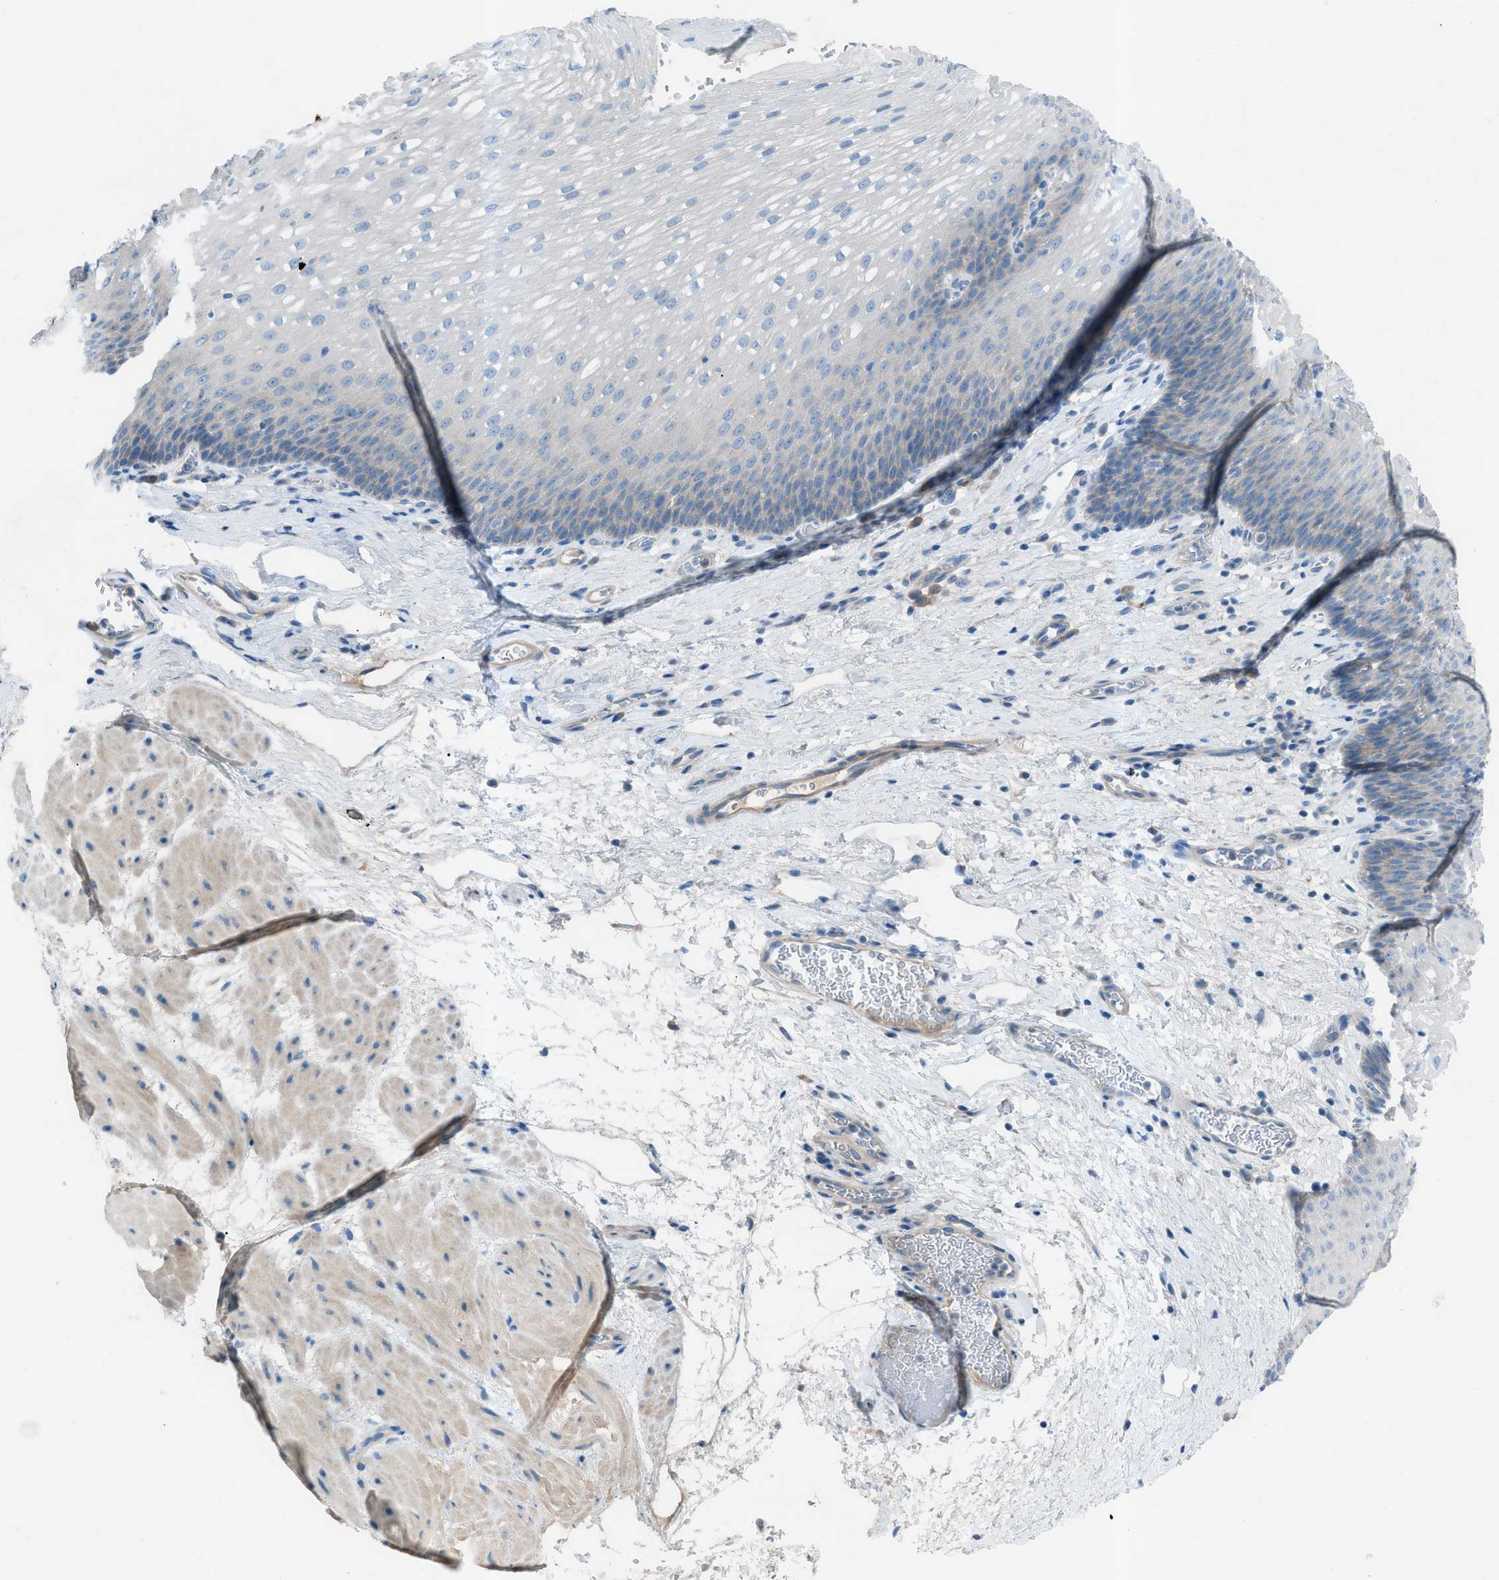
{"staining": {"intensity": "negative", "quantity": "none", "location": "none"}, "tissue": "esophagus", "cell_type": "Squamous epithelial cells", "image_type": "normal", "snomed": [{"axis": "morphology", "description": "Normal tissue, NOS"}, {"axis": "topography", "description": "Esophagus"}], "caption": "Squamous epithelial cells show no significant protein positivity in benign esophagus.", "gene": "C5AR2", "patient": {"sex": "male", "age": 48}}